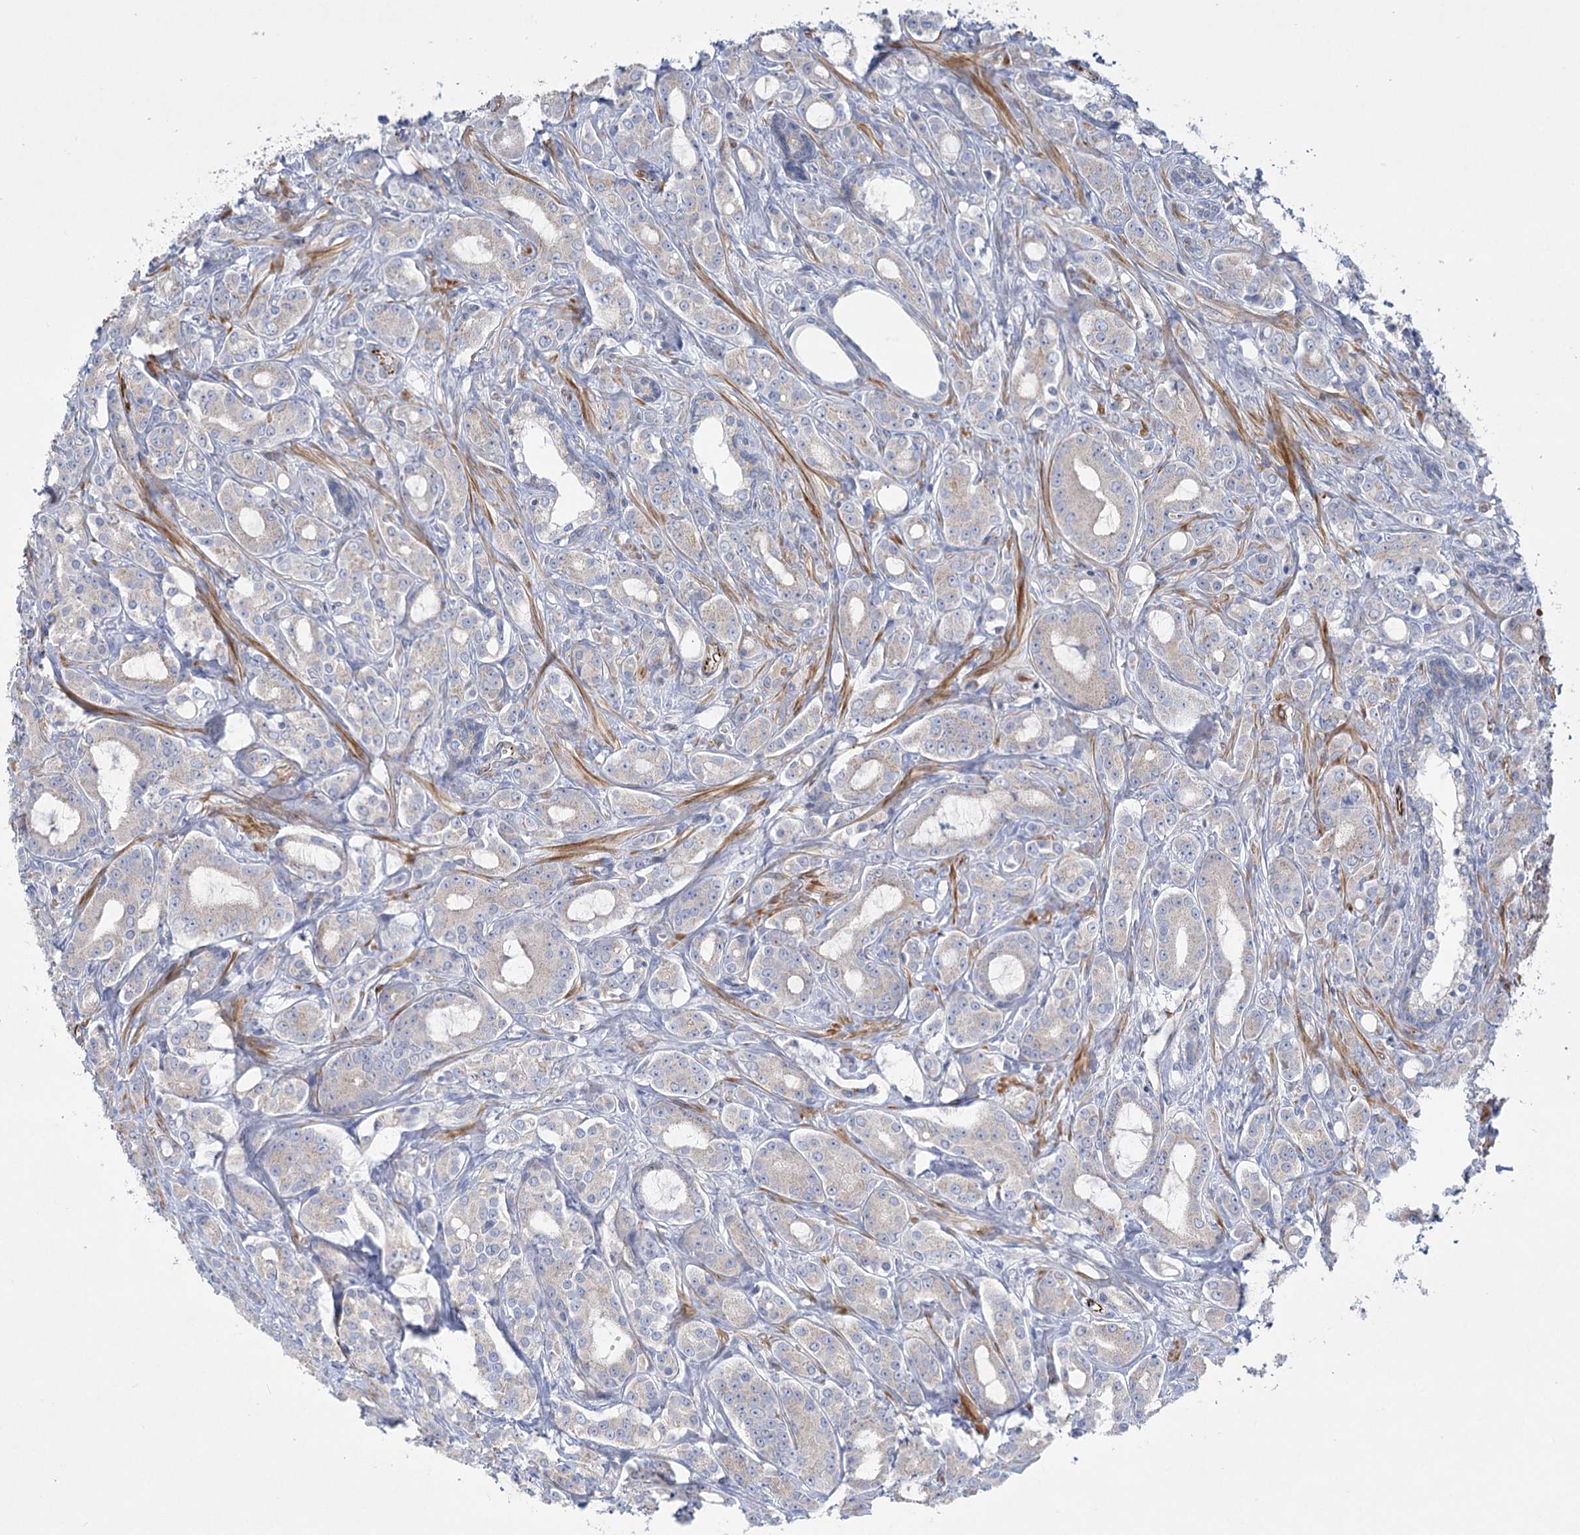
{"staining": {"intensity": "negative", "quantity": "none", "location": "none"}, "tissue": "prostate cancer", "cell_type": "Tumor cells", "image_type": "cancer", "snomed": [{"axis": "morphology", "description": "Adenocarcinoma, High grade"}, {"axis": "topography", "description": "Prostate"}], "caption": "High-grade adenocarcinoma (prostate) was stained to show a protein in brown. There is no significant expression in tumor cells. (Stains: DAB immunohistochemistry (IHC) with hematoxylin counter stain, Microscopy: brightfield microscopy at high magnification).", "gene": "DHTKD1", "patient": {"sex": "male", "age": 72}}